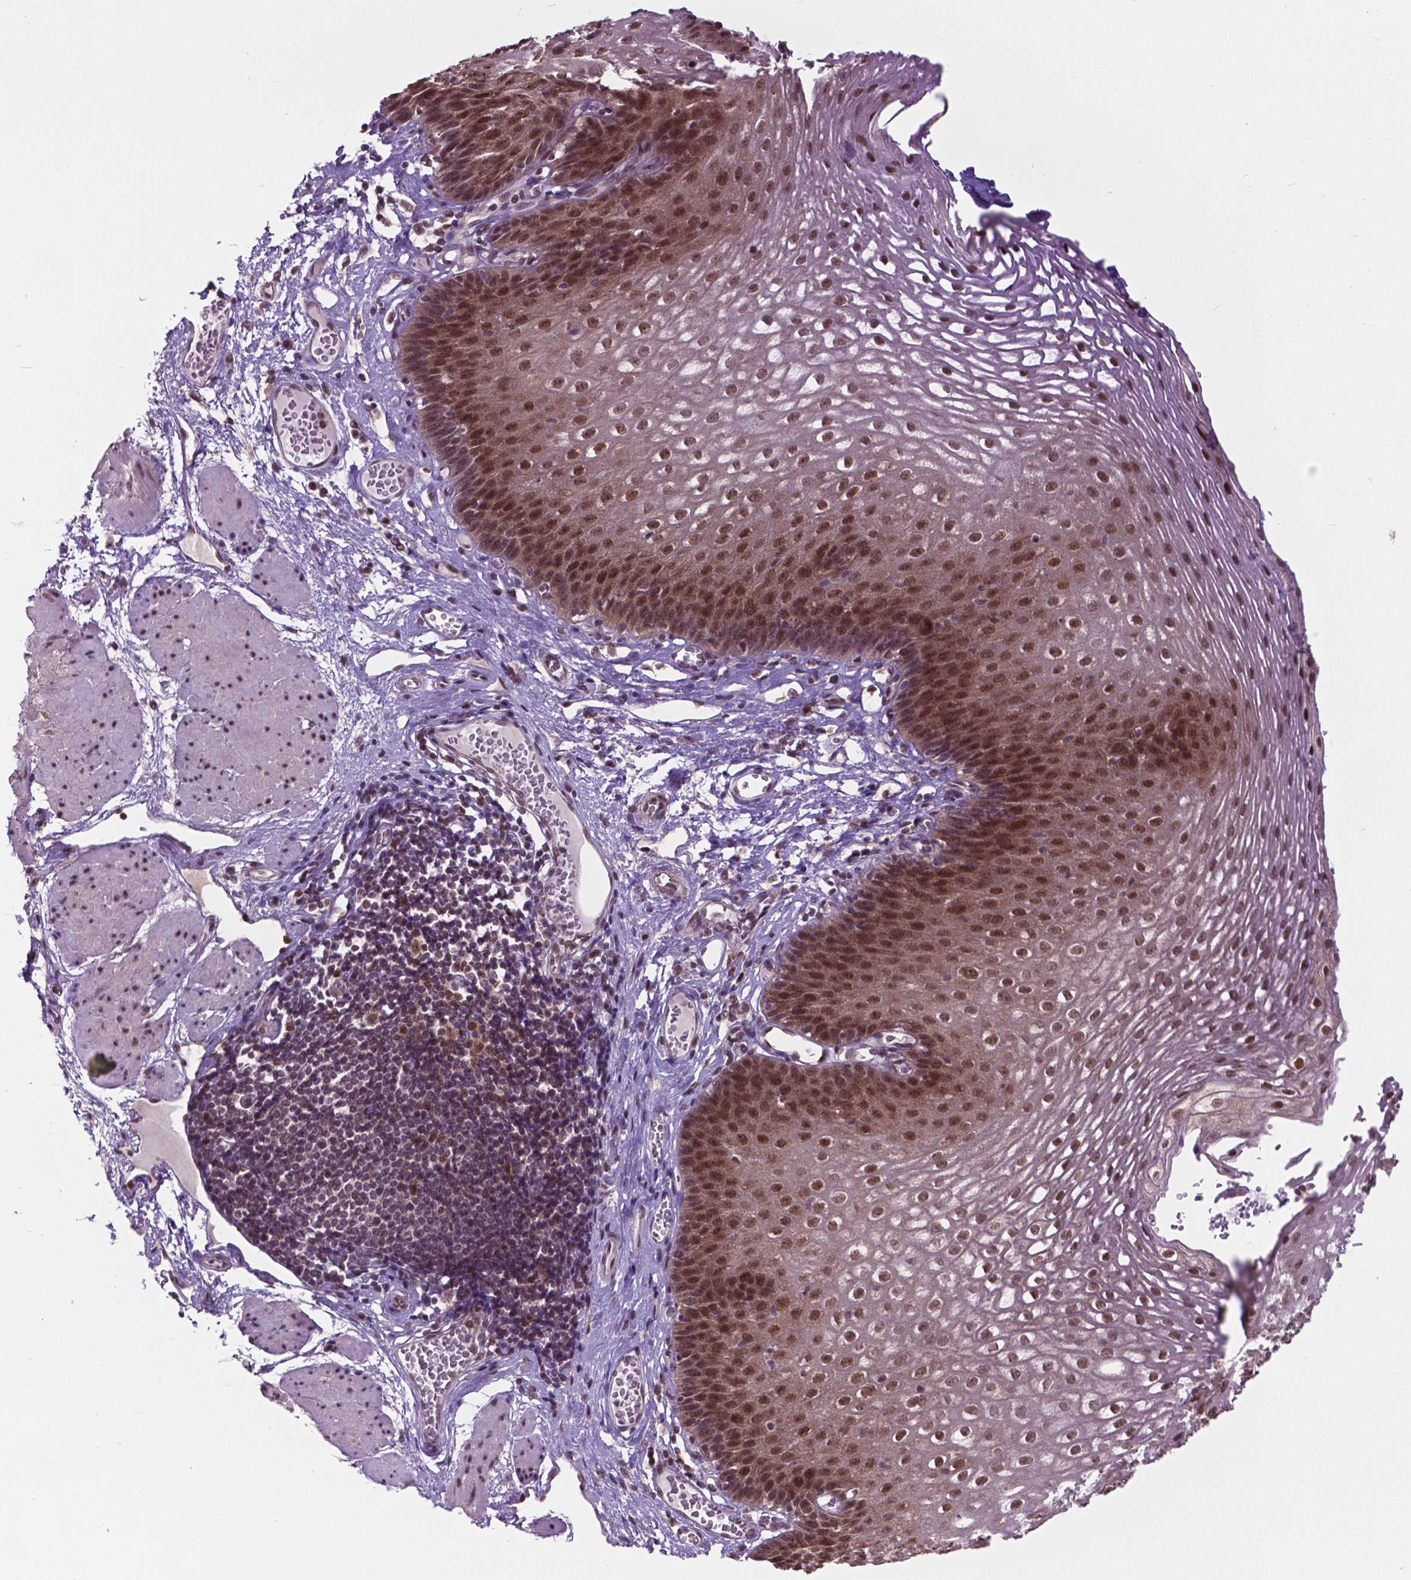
{"staining": {"intensity": "moderate", "quantity": ">75%", "location": "nuclear"}, "tissue": "esophagus", "cell_type": "Squamous epithelial cells", "image_type": "normal", "snomed": [{"axis": "morphology", "description": "Normal tissue, NOS"}, {"axis": "topography", "description": "Esophagus"}], "caption": "Protein expression analysis of unremarkable human esophagus reveals moderate nuclear positivity in approximately >75% of squamous epithelial cells. Using DAB (3,3'-diaminobenzidine) (brown) and hematoxylin (blue) stains, captured at high magnification using brightfield microscopy.", "gene": "FAF1", "patient": {"sex": "male", "age": 72}}